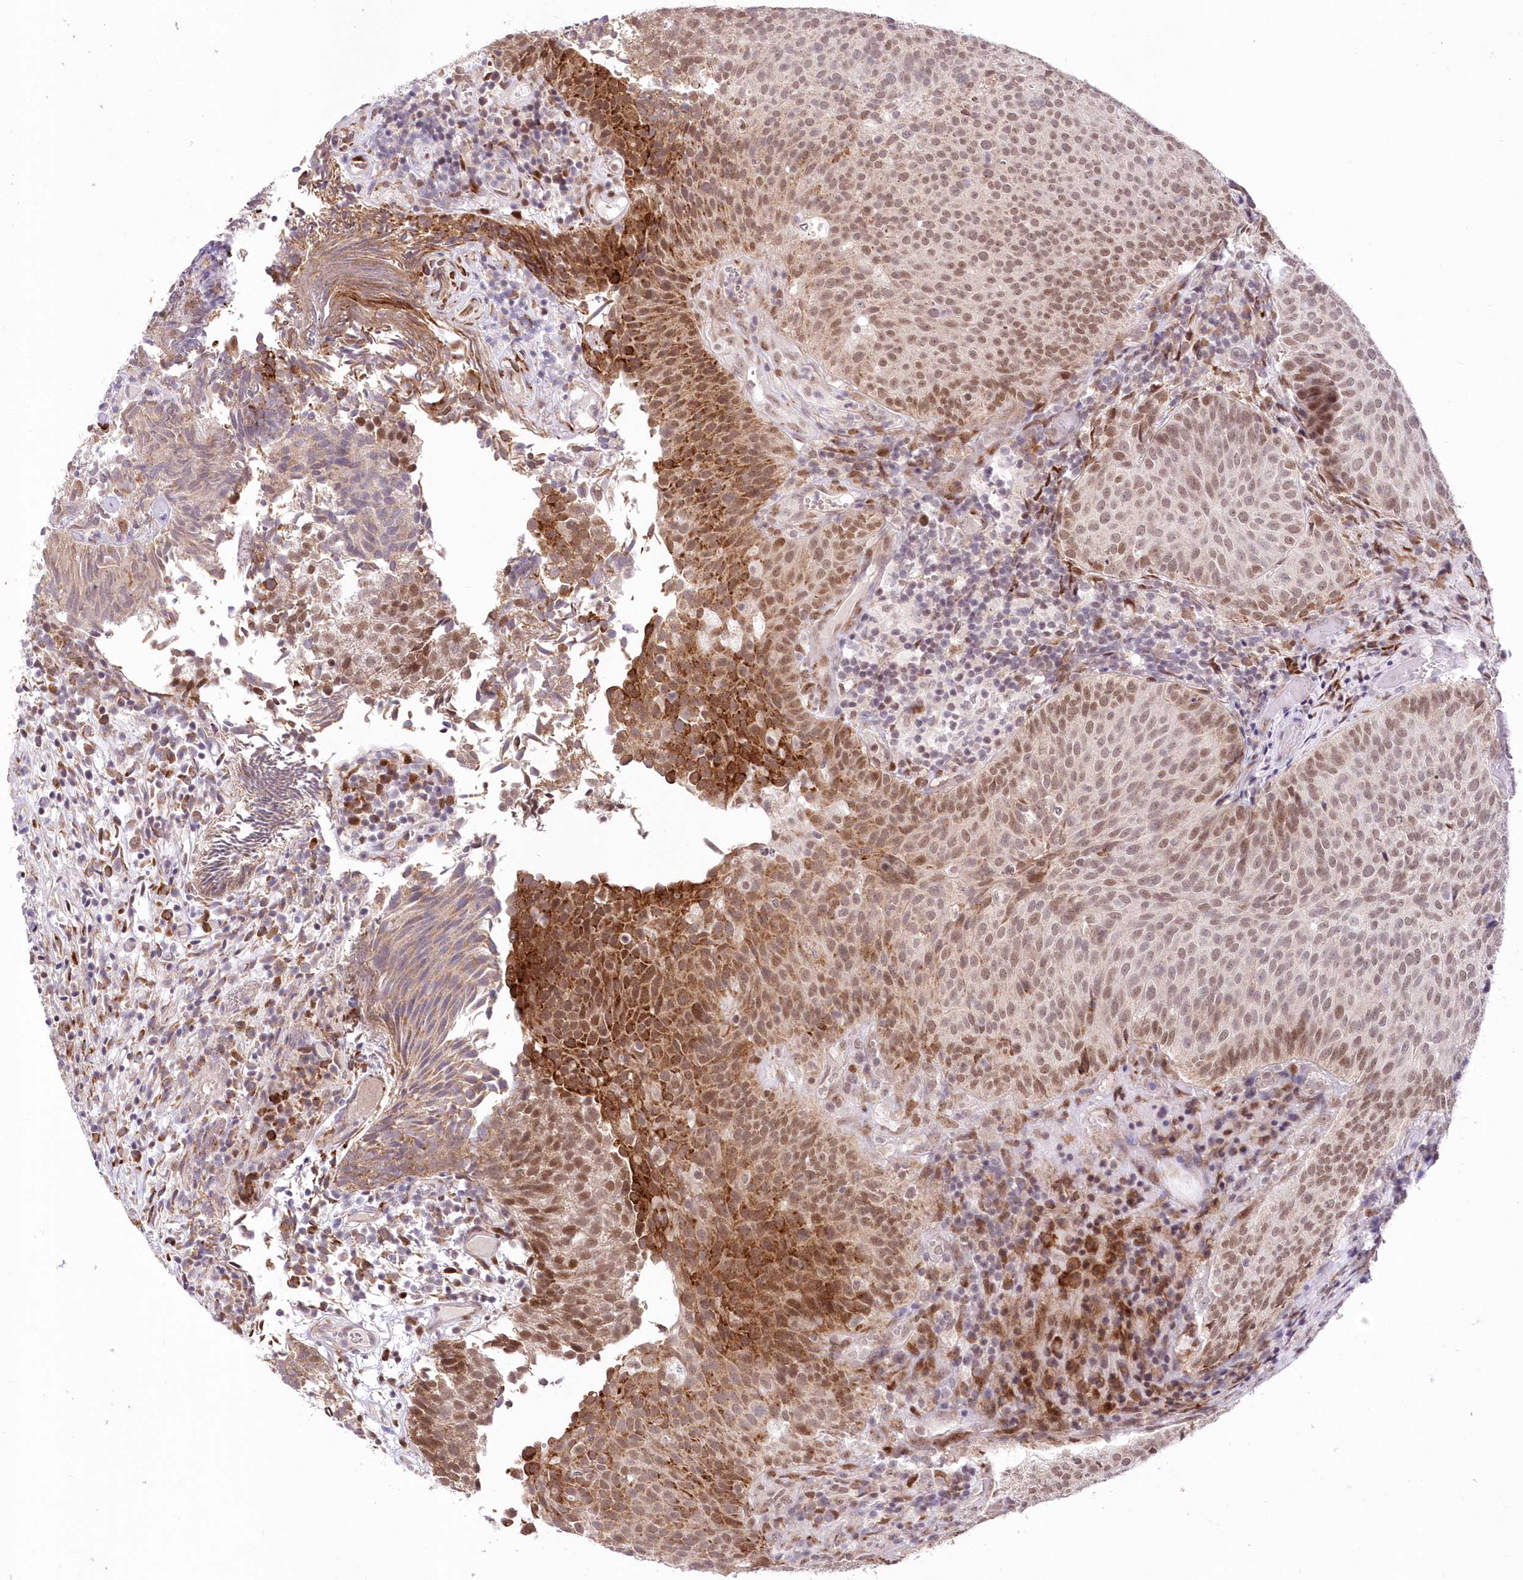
{"staining": {"intensity": "moderate", "quantity": "25%-75%", "location": "cytoplasmic/membranous,nuclear"}, "tissue": "urothelial cancer", "cell_type": "Tumor cells", "image_type": "cancer", "snomed": [{"axis": "morphology", "description": "Urothelial carcinoma, Low grade"}, {"axis": "topography", "description": "Urinary bladder"}], "caption": "Moderate cytoplasmic/membranous and nuclear positivity for a protein is appreciated in about 25%-75% of tumor cells of urothelial cancer using immunohistochemistry.", "gene": "LDB1", "patient": {"sex": "male", "age": 86}}